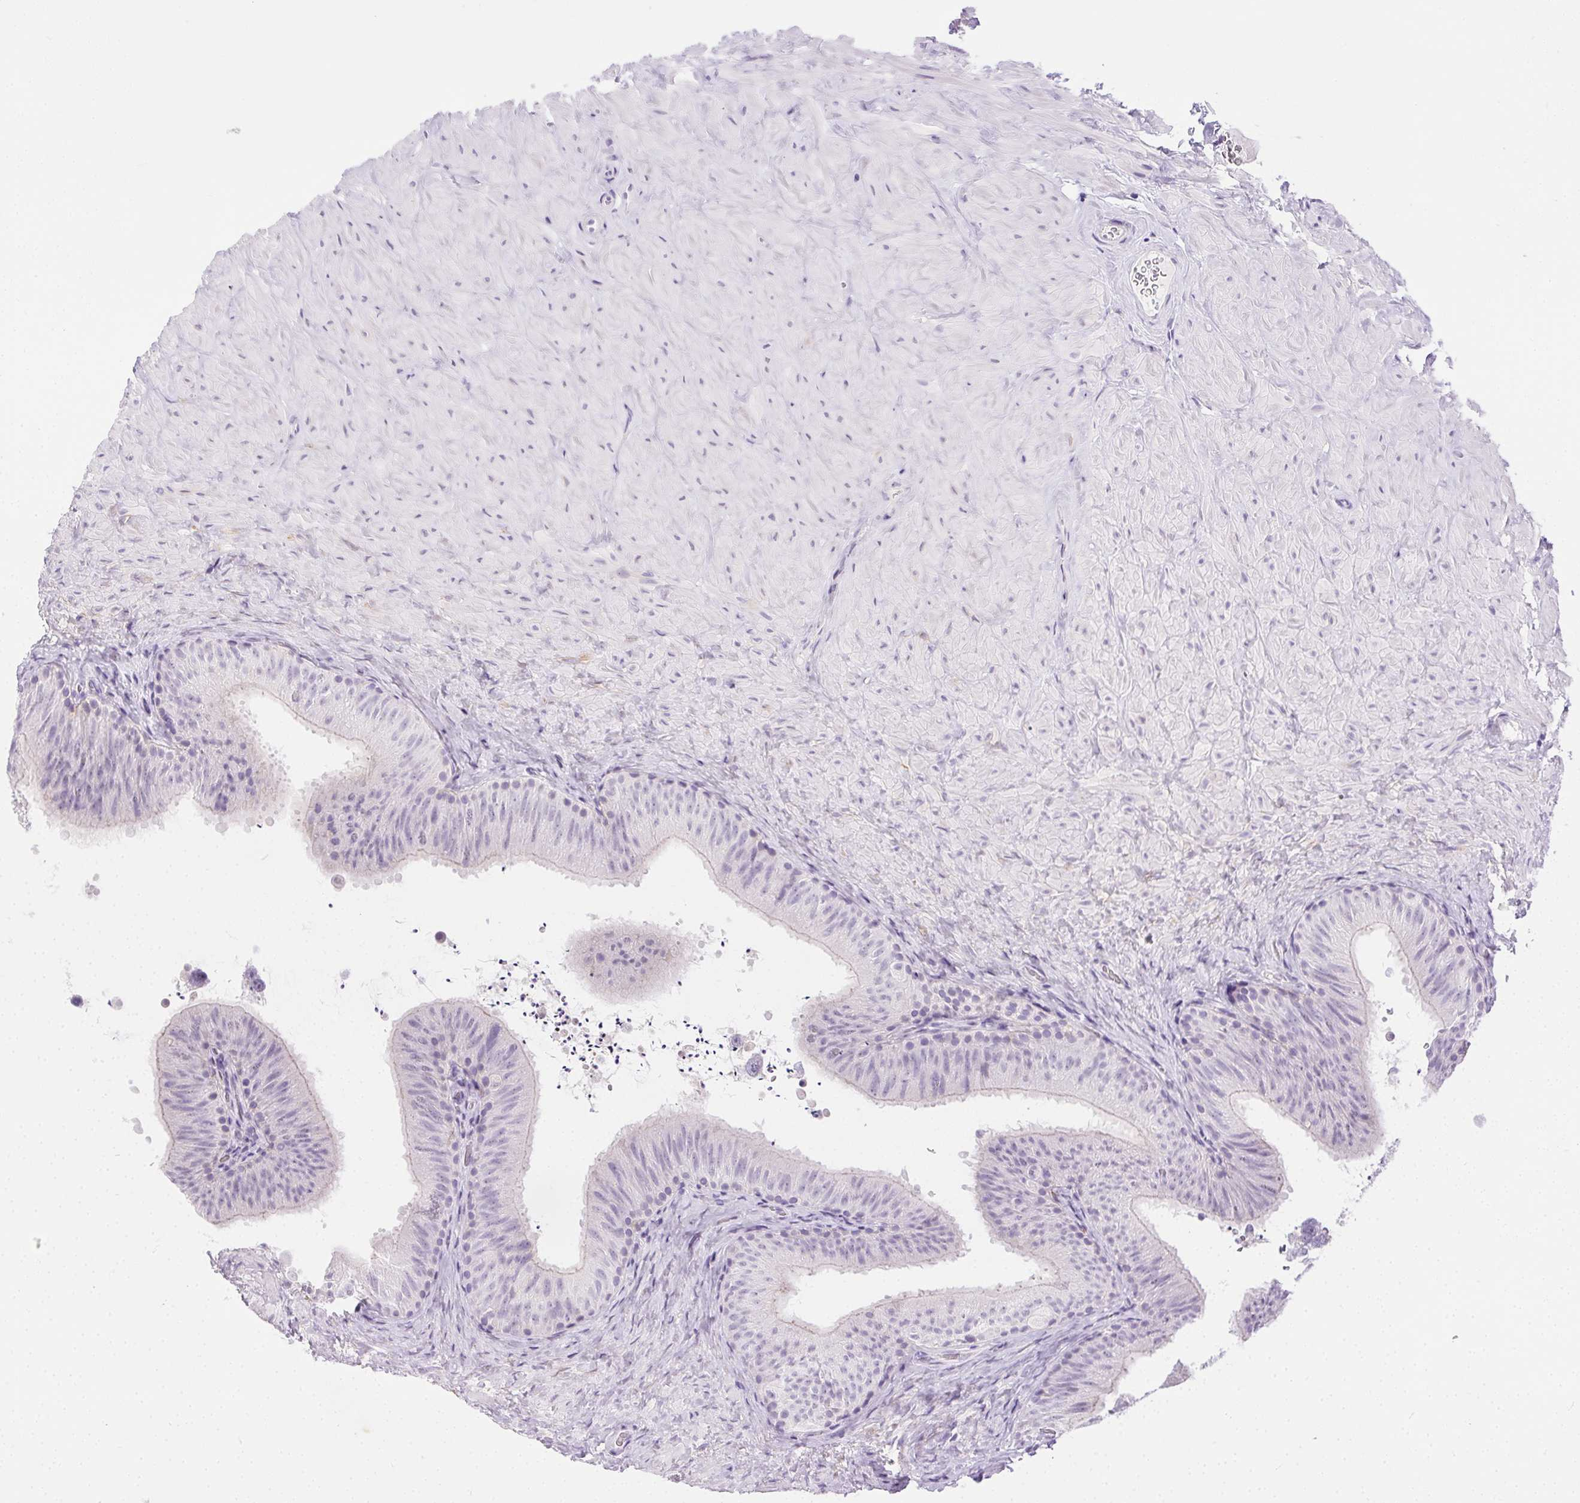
{"staining": {"intensity": "negative", "quantity": "none", "location": "none"}, "tissue": "epididymis", "cell_type": "Glandular cells", "image_type": "normal", "snomed": [{"axis": "morphology", "description": "Normal tissue, NOS"}, {"axis": "topography", "description": "Epididymis, spermatic cord, NOS"}, {"axis": "topography", "description": "Epididymis"}], "caption": "Epididymis was stained to show a protein in brown. There is no significant staining in glandular cells. (DAB IHC with hematoxylin counter stain).", "gene": "C20orf85", "patient": {"sex": "male", "age": 31}}